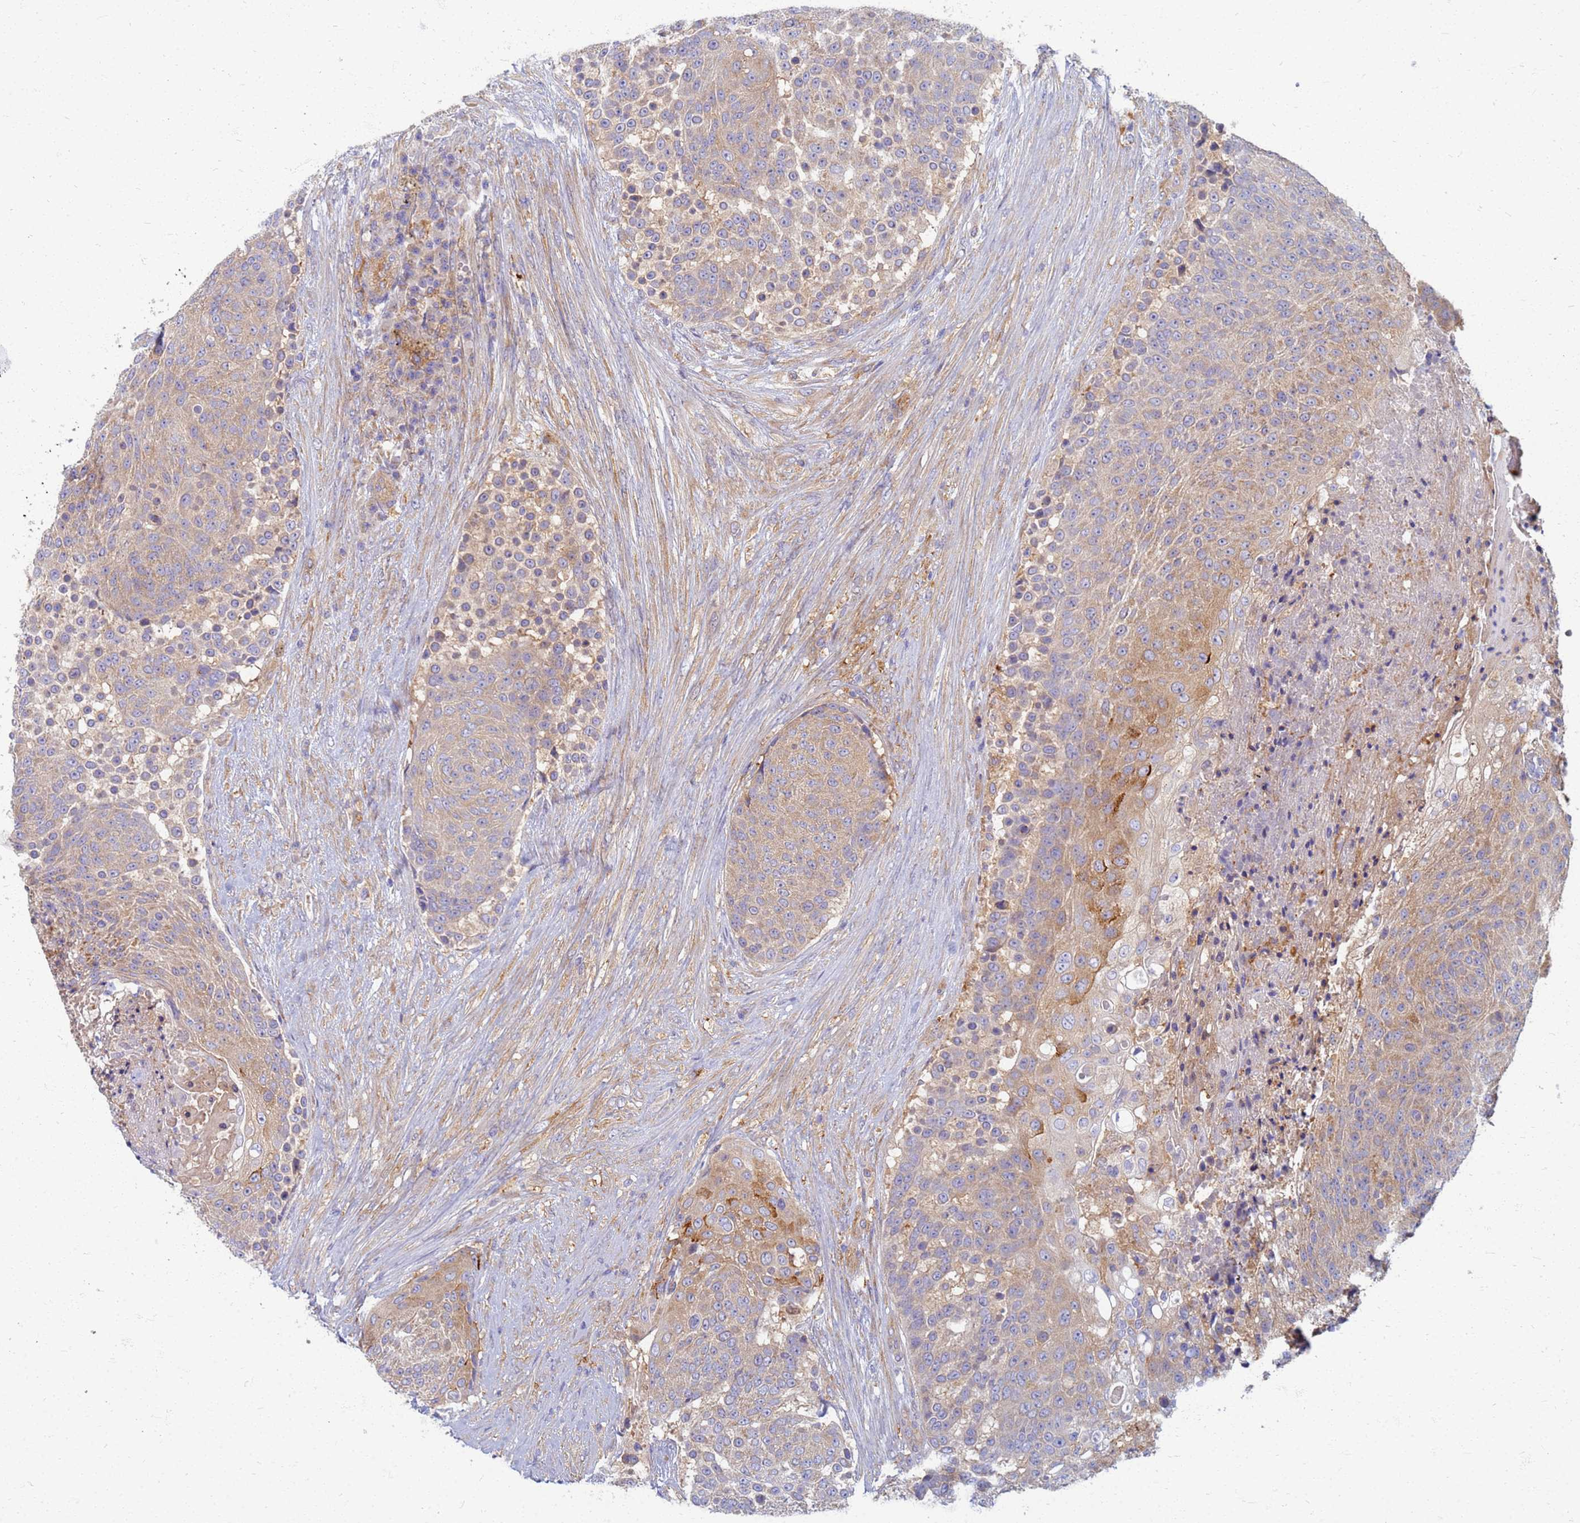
{"staining": {"intensity": "moderate", "quantity": ">75%", "location": "cytoplasmic/membranous"}, "tissue": "urothelial cancer", "cell_type": "Tumor cells", "image_type": "cancer", "snomed": [{"axis": "morphology", "description": "Urothelial carcinoma, High grade"}, {"axis": "topography", "description": "Urinary bladder"}], "caption": "DAB immunohistochemical staining of human urothelial cancer displays moderate cytoplasmic/membranous protein expression in approximately >75% of tumor cells.", "gene": "EEA1", "patient": {"sex": "female", "age": 63}}